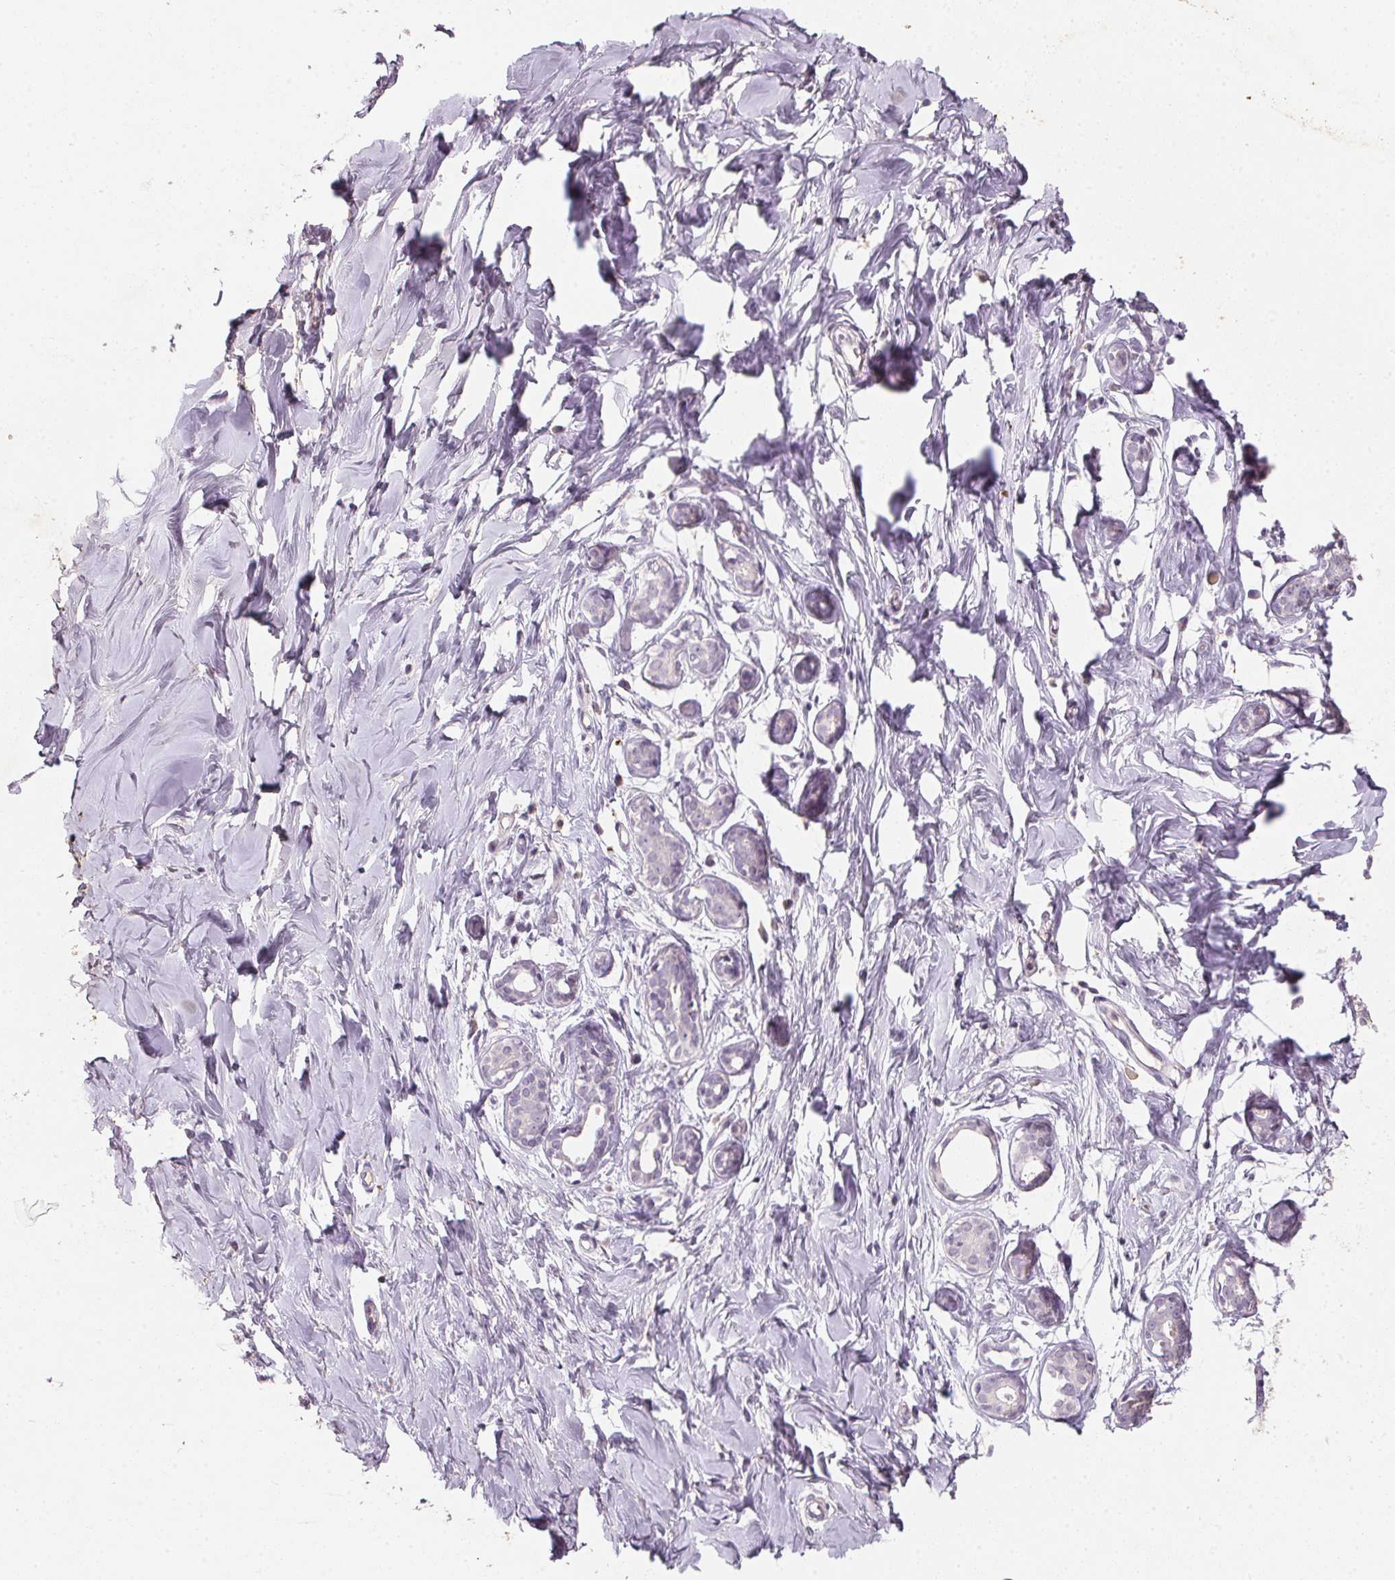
{"staining": {"intensity": "negative", "quantity": "none", "location": "none"}, "tissue": "breast", "cell_type": "Adipocytes", "image_type": "normal", "snomed": [{"axis": "morphology", "description": "Normal tissue, NOS"}, {"axis": "topography", "description": "Breast"}], "caption": "An immunohistochemistry photomicrograph of normal breast is shown. There is no staining in adipocytes of breast.", "gene": "CXCL5", "patient": {"sex": "female", "age": 27}}